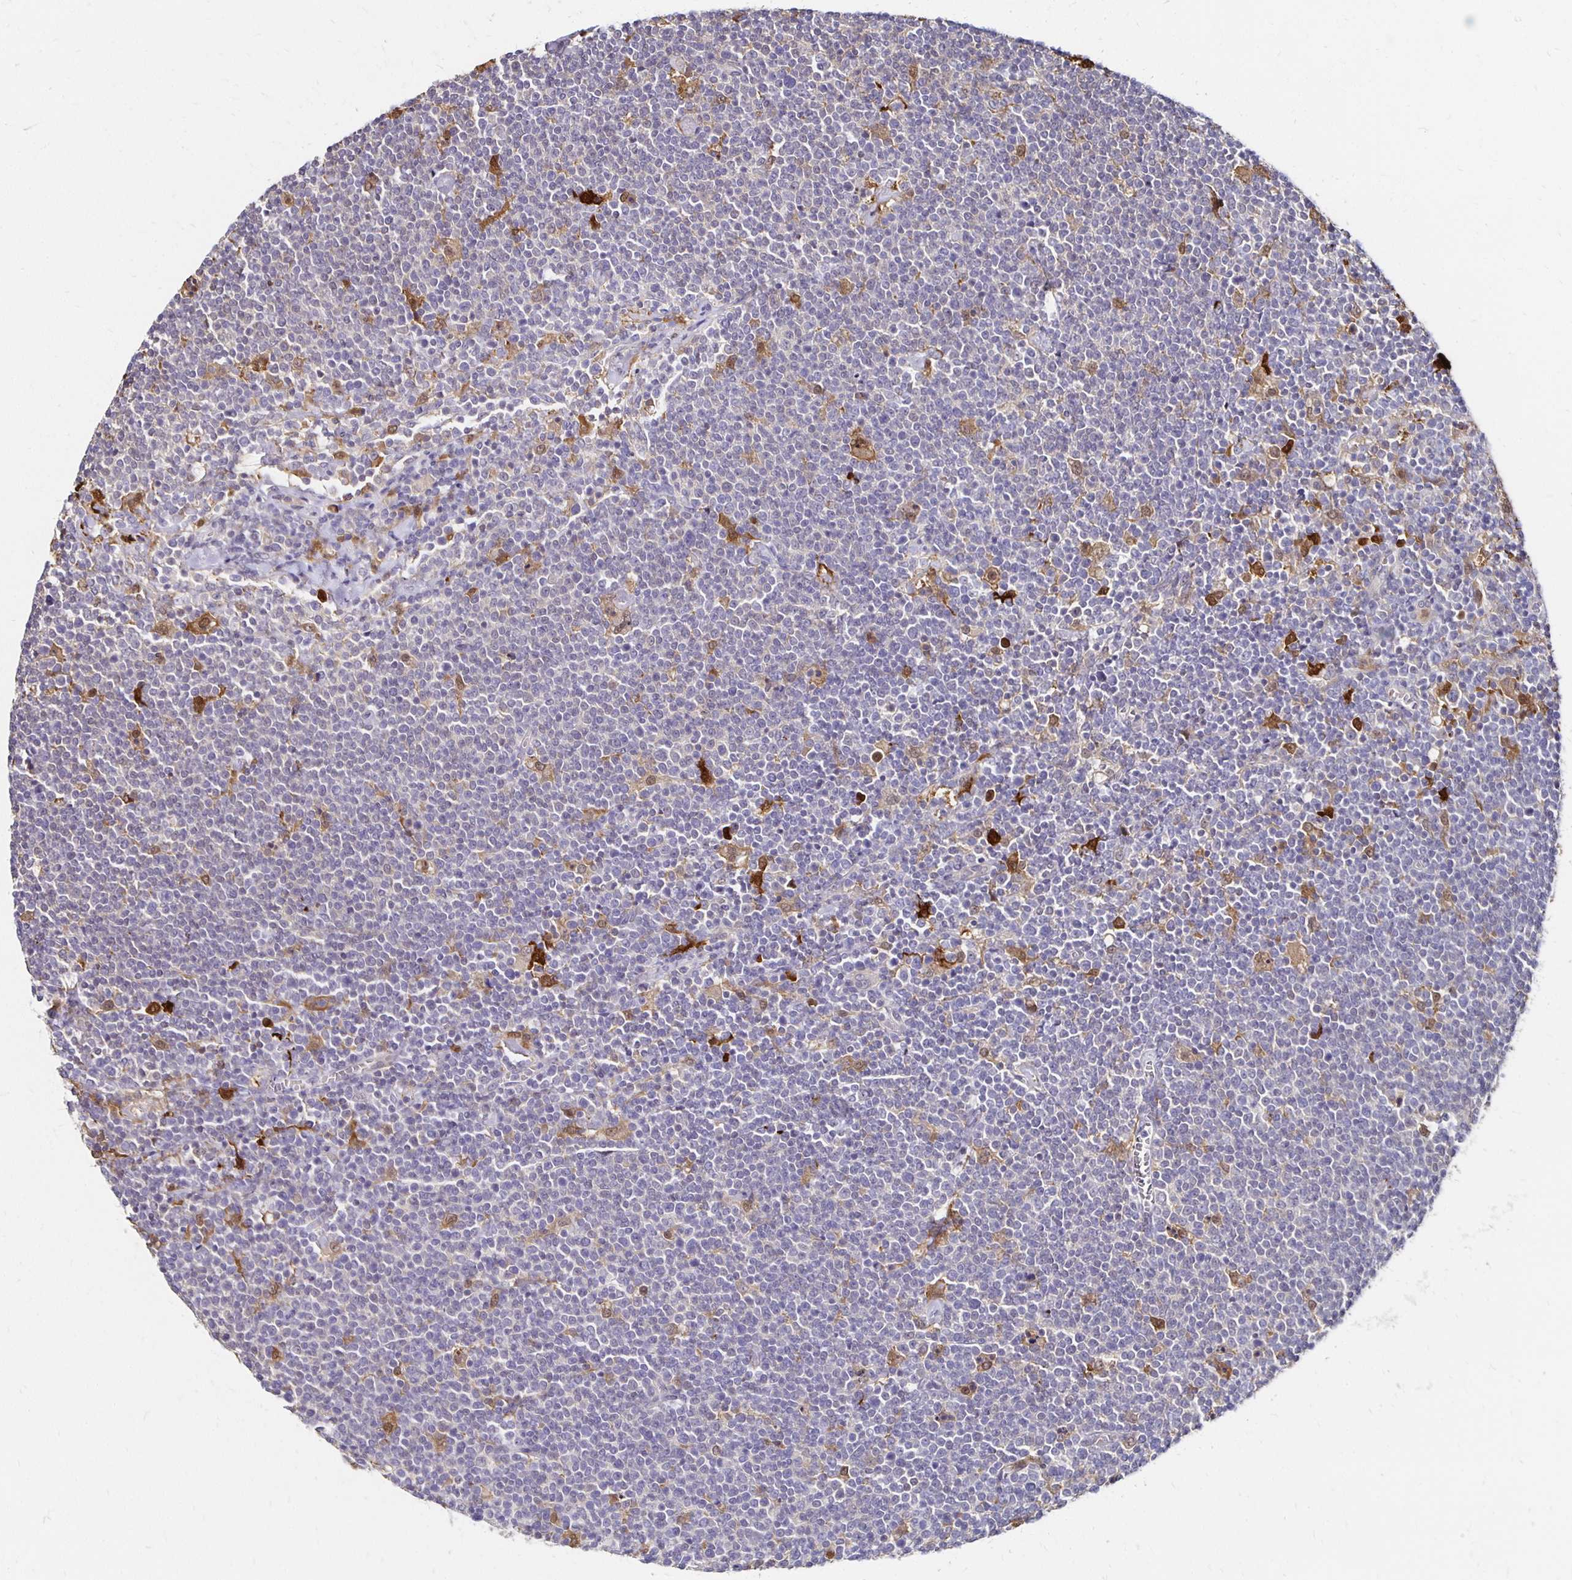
{"staining": {"intensity": "negative", "quantity": "none", "location": "none"}, "tissue": "lymphoma", "cell_type": "Tumor cells", "image_type": "cancer", "snomed": [{"axis": "morphology", "description": "Malignant lymphoma, non-Hodgkin's type, High grade"}, {"axis": "topography", "description": "Lymph node"}], "caption": "Lymphoma stained for a protein using IHC displays no staining tumor cells.", "gene": "TXN", "patient": {"sex": "male", "age": 61}}